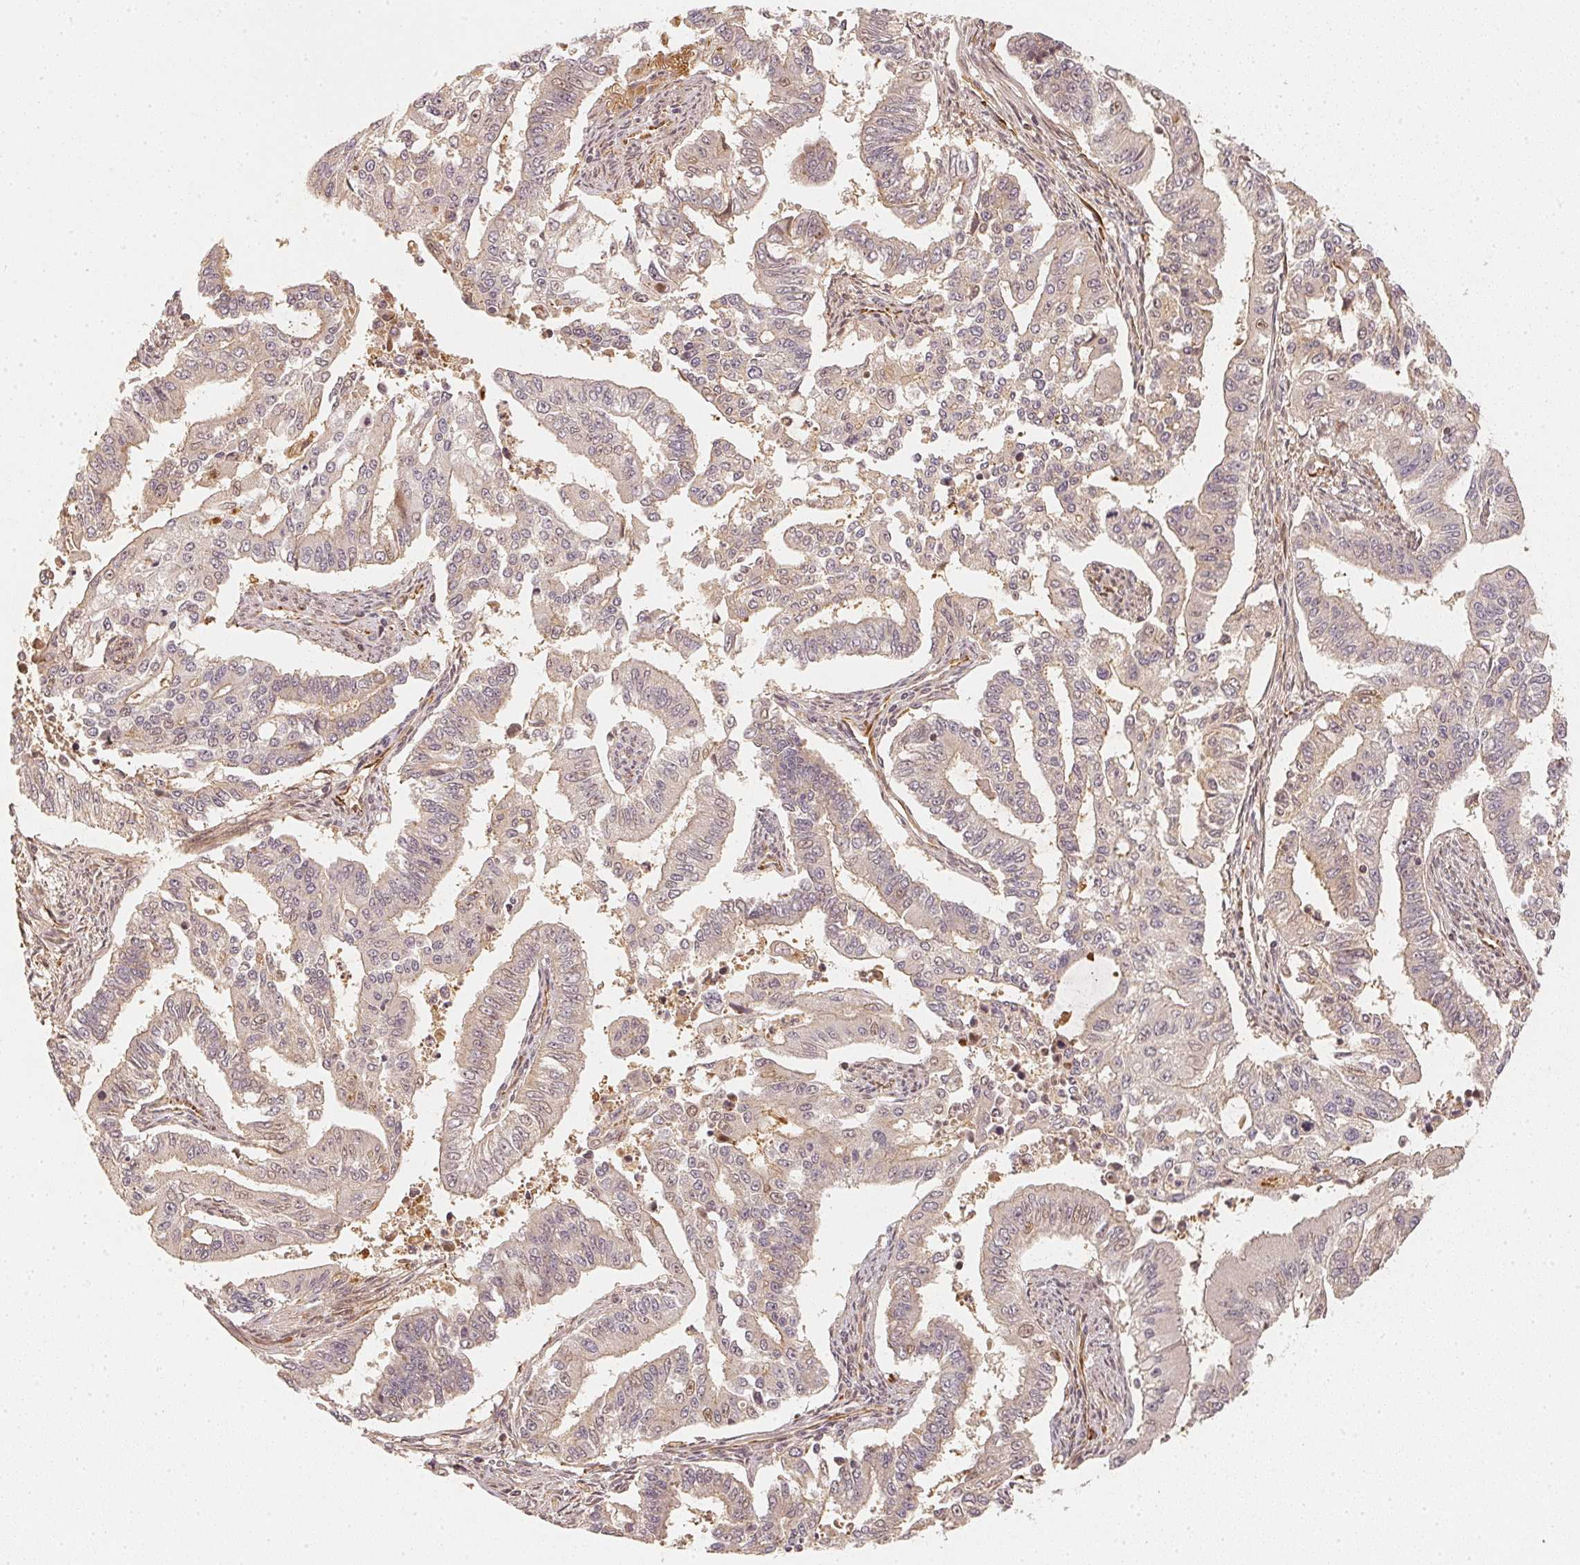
{"staining": {"intensity": "negative", "quantity": "none", "location": "none"}, "tissue": "endometrial cancer", "cell_type": "Tumor cells", "image_type": "cancer", "snomed": [{"axis": "morphology", "description": "Adenocarcinoma, NOS"}, {"axis": "topography", "description": "Uterus"}], "caption": "Endometrial cancer was stained to show a protein in brown. There is no significant expression in tumor cells.", "gene": "SERPINE1", "patient": {"sex": "female", "age": 59}}